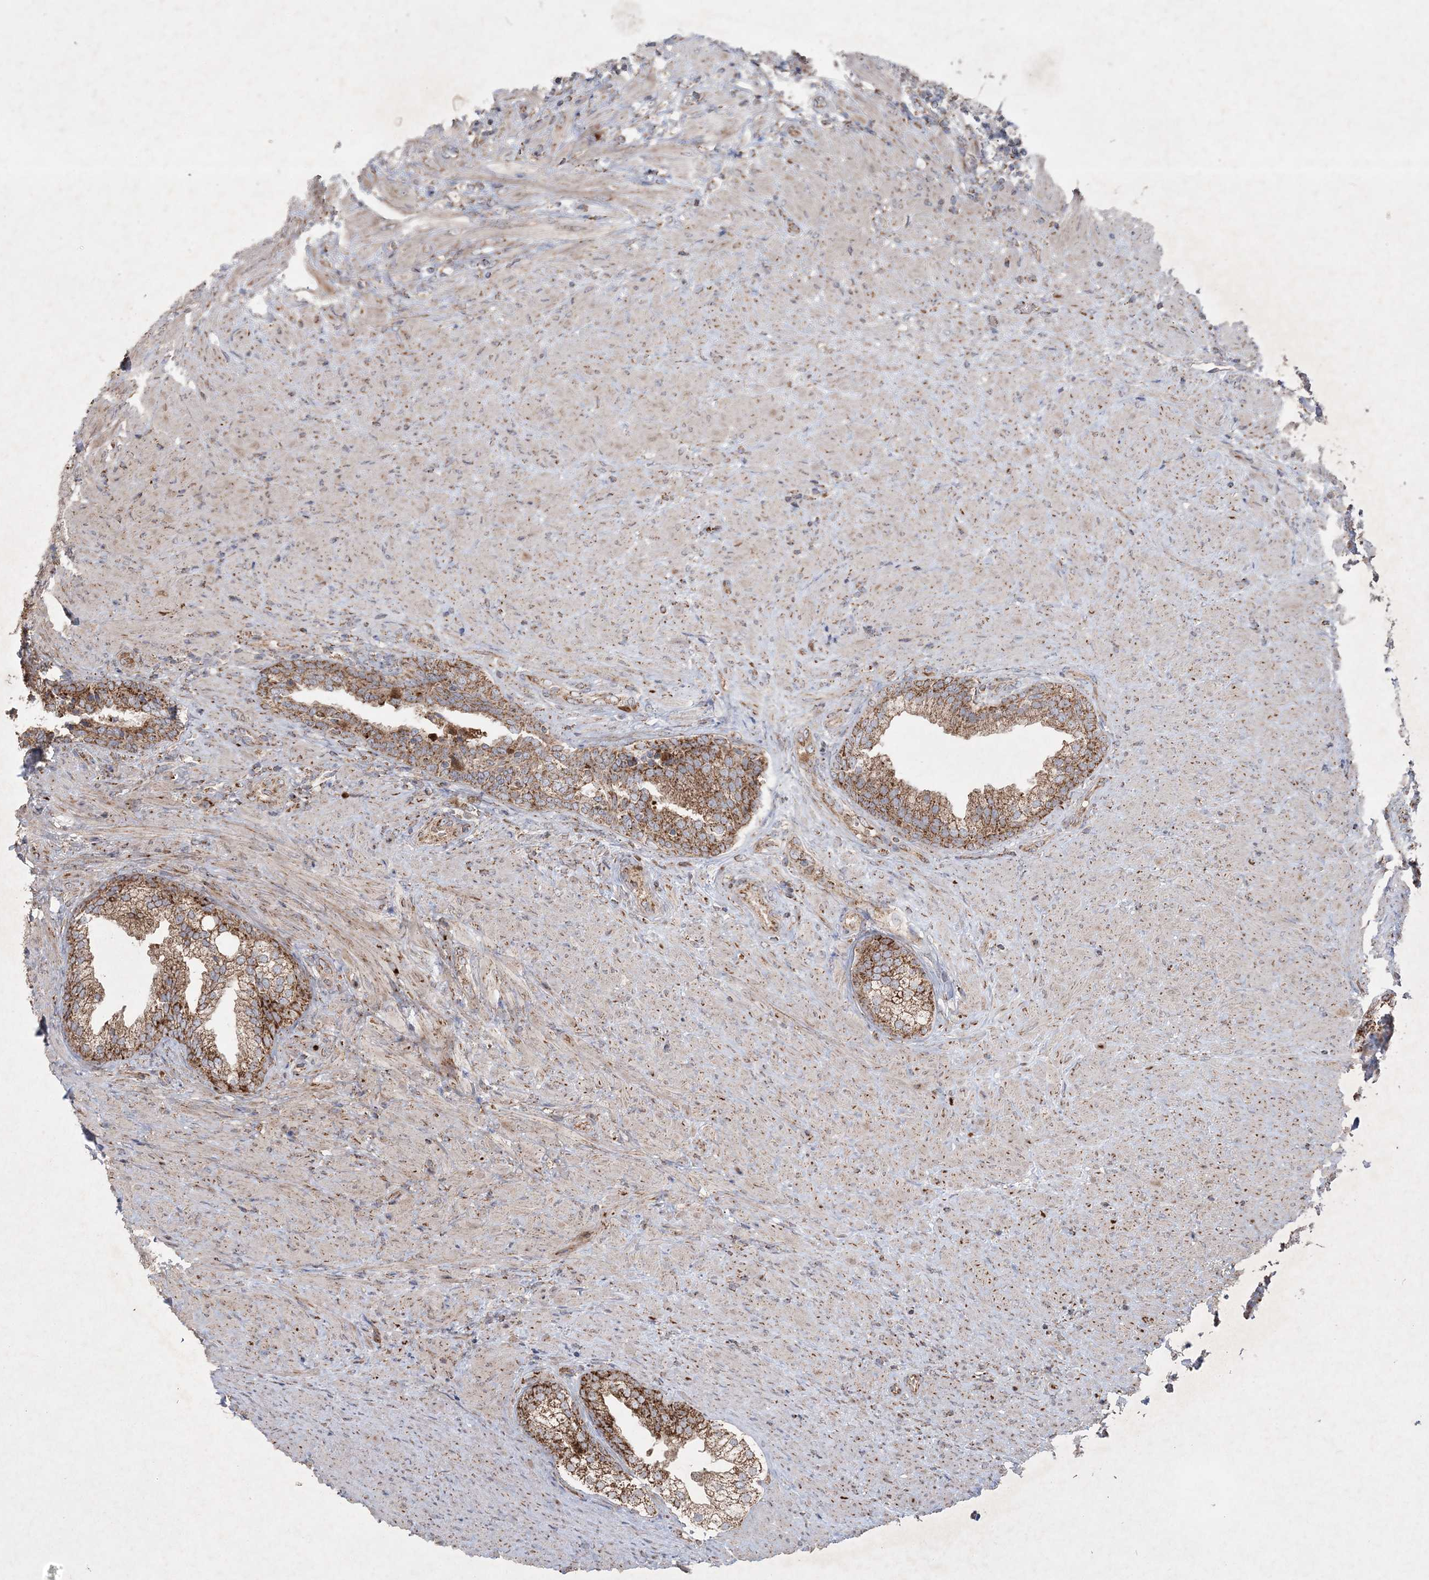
{"staining": {"intensity": "strong", "quantity": "25%-75%", "location": "cytoplasmic/membranous"}, "tissue": "prostate", "cell_type": "Glandular cells", "image_type": "normal", "snomed": [{"axis": "morphology", "description": "Normal tissue, NOS"}, {"axis": "topography", "description": "Prostate"}], "caption": "The photomicrograph shows immunohistochemical staining of benign prostate. There is strong cytoplasmic/membranous expression is identified in about 25%-75% of glandular cells. (Brightfield microscopy of DAB IHC at high magnification).", "gene": "LRPPRC", "patient": {"sex": "male", "age": 76}}